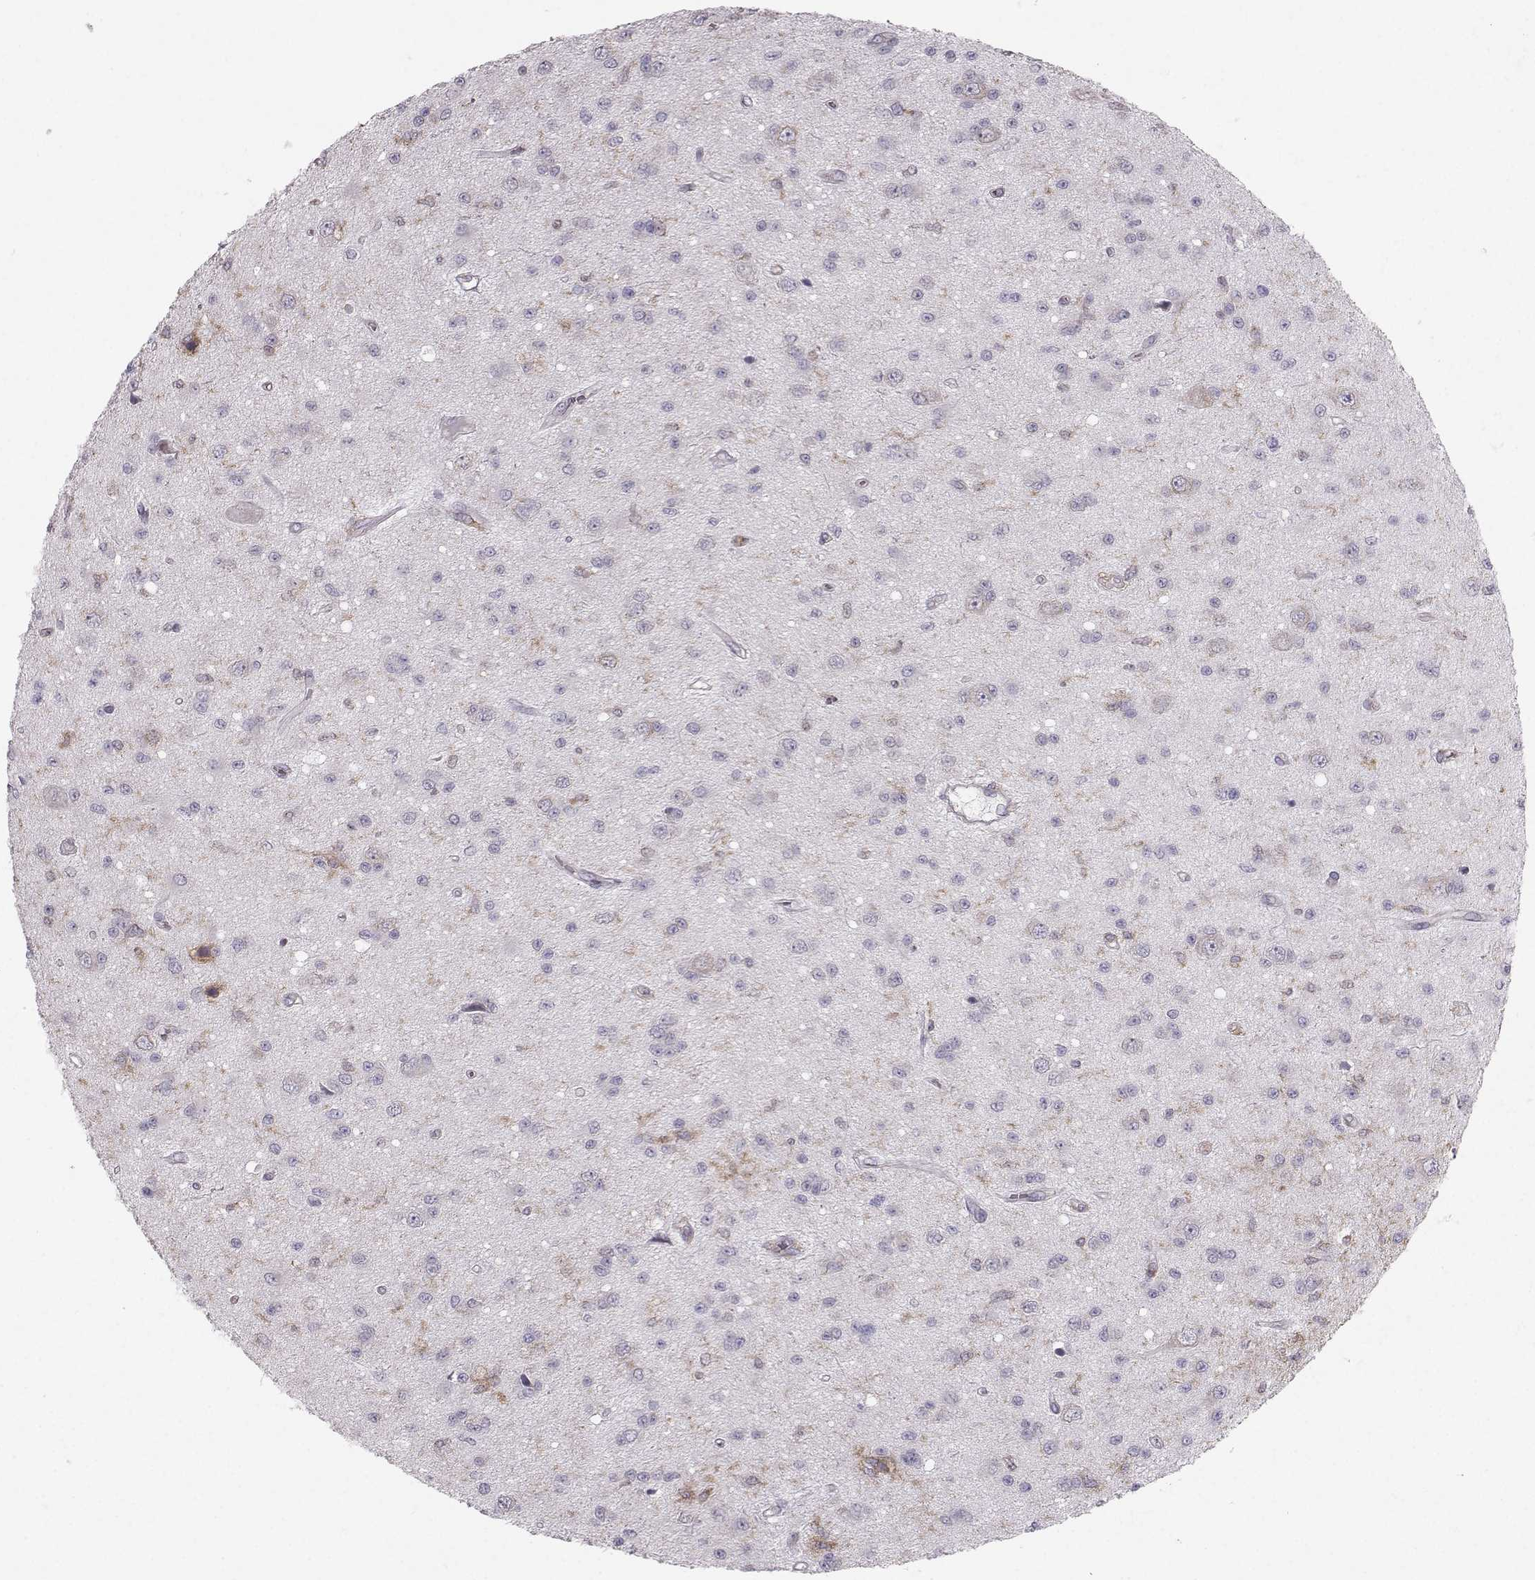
{"staining": {"intensity": "negative", "quantity": "none", "location": "none"}, "tissue": "glioma", "cell_type": "Tumor cells", "image_type": "cancer", "snomed": [{"axis": "morphology", "description": "Glioma, malignant, Low grade"}, {"axis": "topography", "description": "Brain"}], "caption": "An immunohistochemistry histopathology image of glioma is shown. There is no staining in tumor cells of glioma.", "gene": "ZBTB32", "patient": {"sex": "female", "age": 45}}